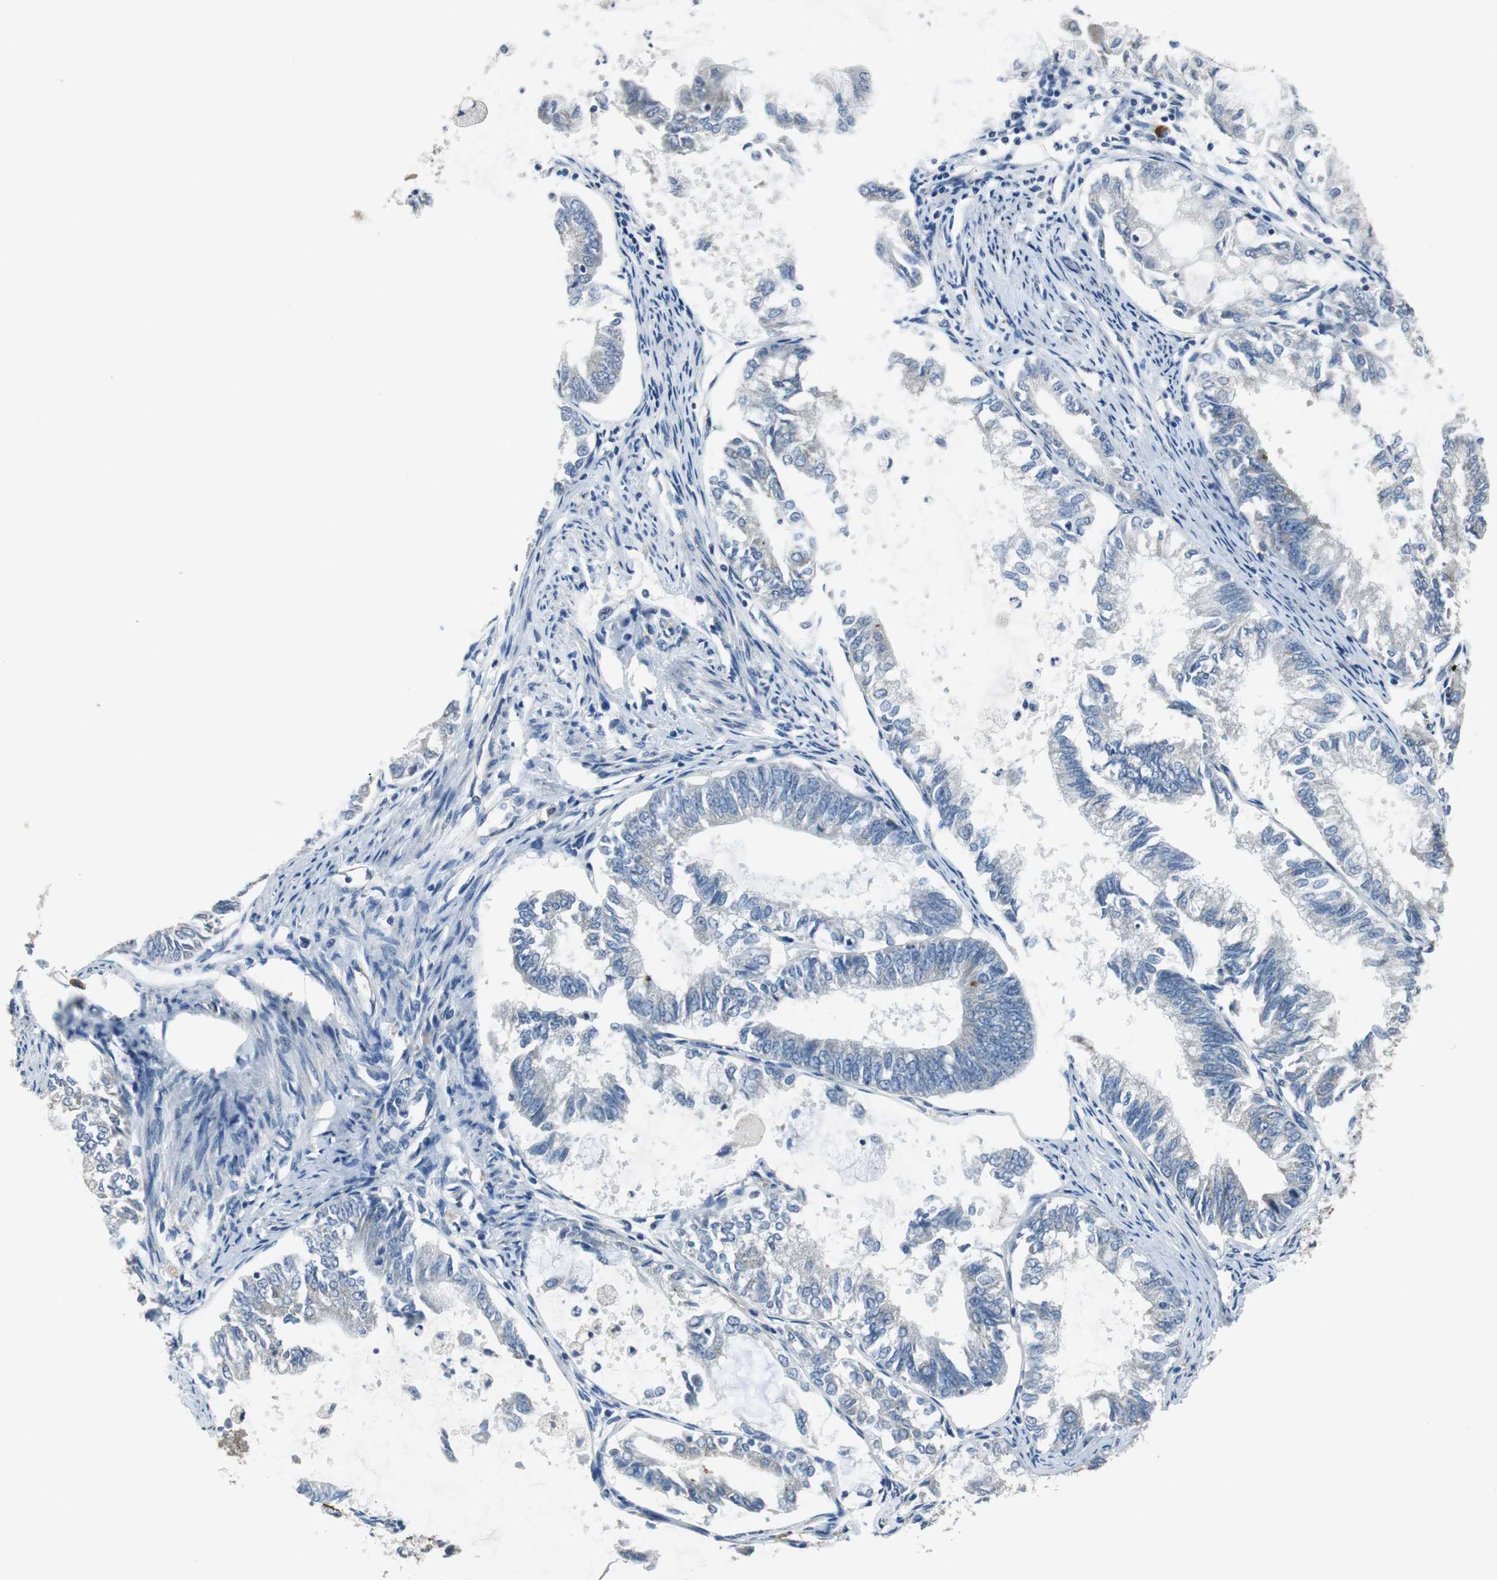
{"staining": {"intensity": "negative", "quantity": "none", "location": "none"}, "tissue": "endometrial cancer", "cell_type": "Tumor cells", "image_type": "cancer", "snomed": [{"axis": "morphology", "description": "Adenocarcinoma, NOS"}, {"axis": "topography", "description": "Endometrium"}], "caption": "High power microscopy photomicrograph of an immunohistochemistry (IHC) micrograph of endometrial cancer, revealing no significant positivity in tumor cells.", "gene": "MTIF2", "patient": {"sex": "female", "age": 86}}